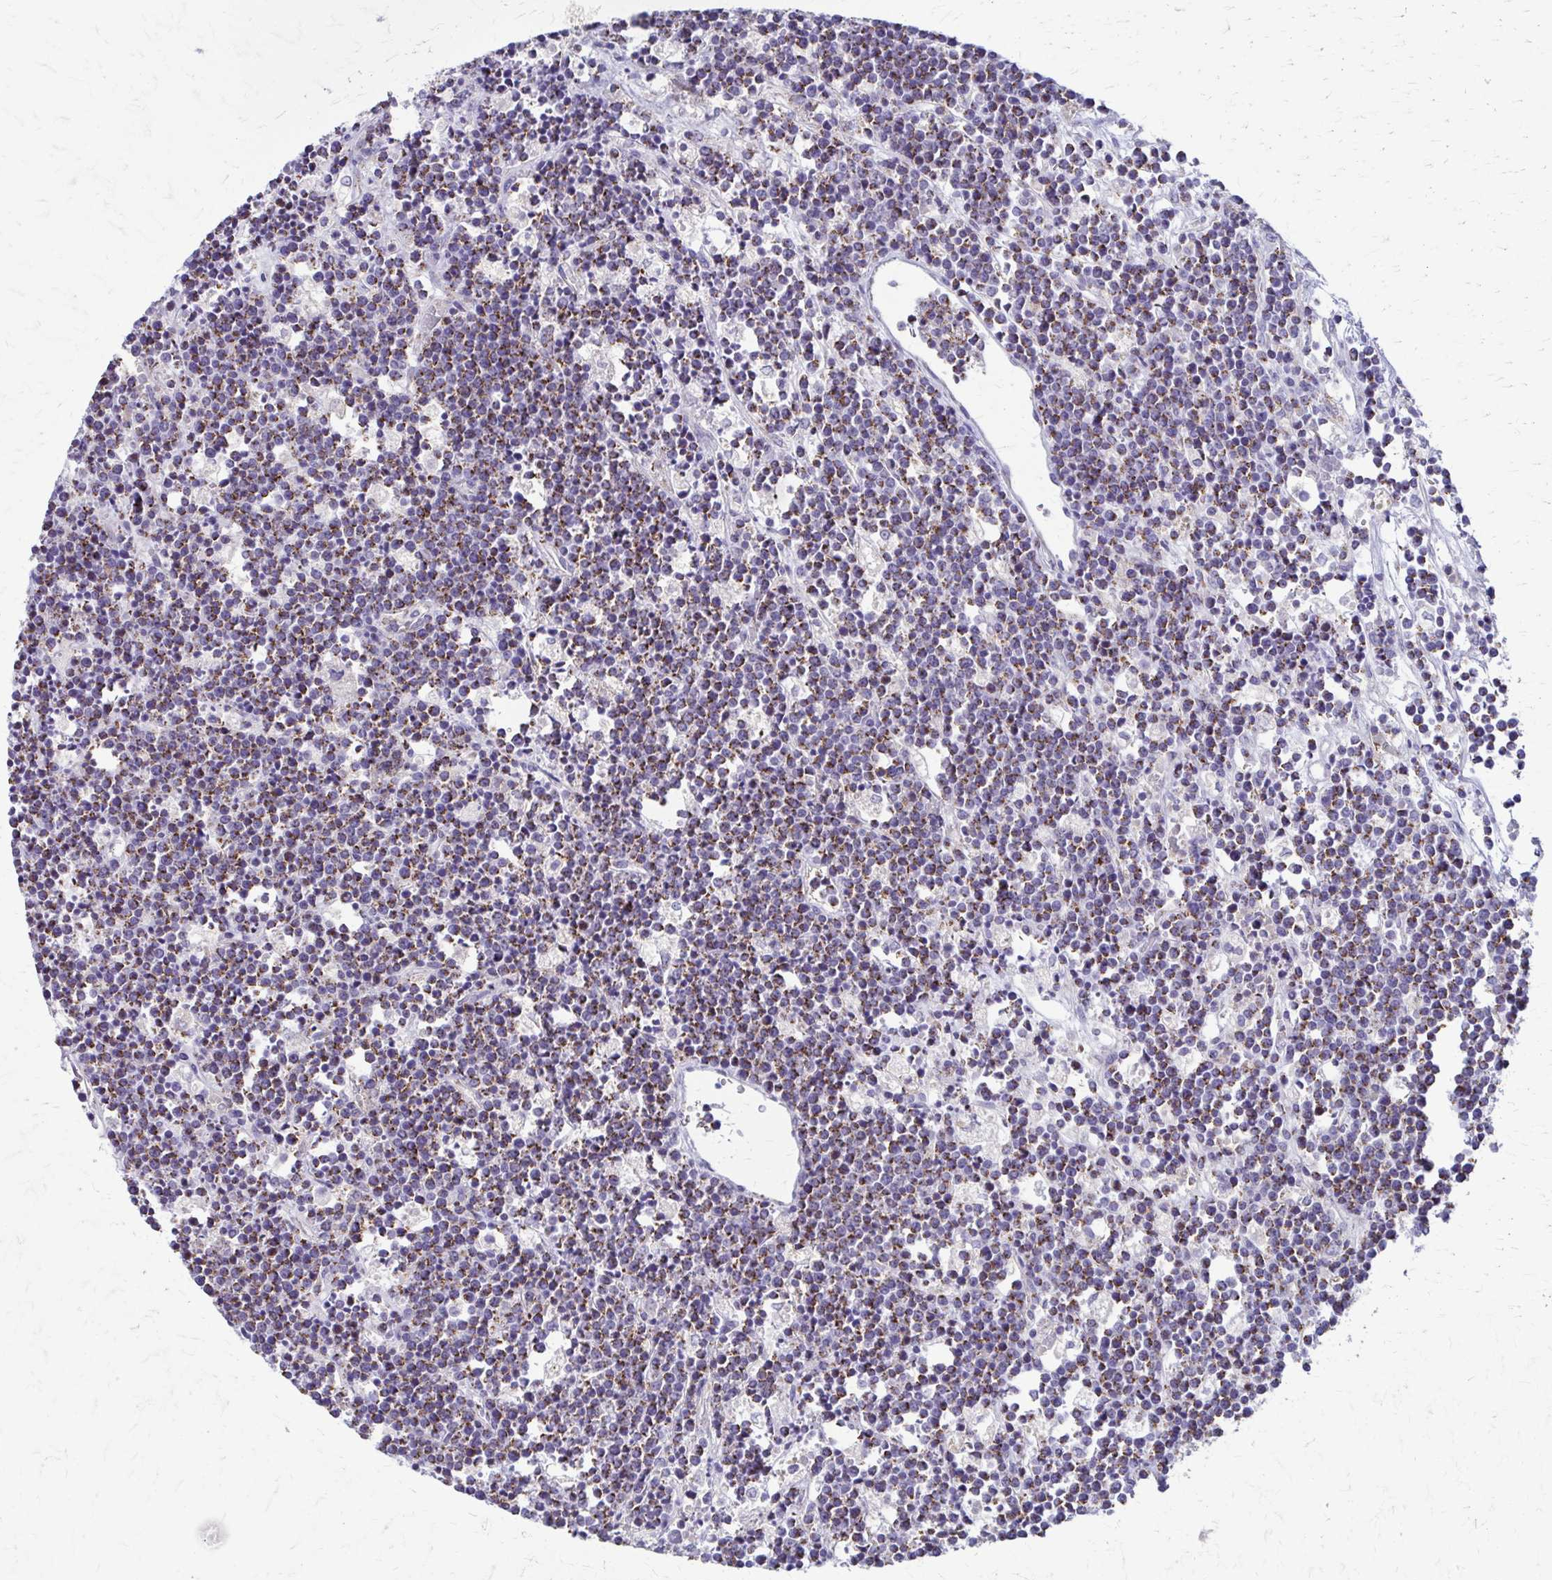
{"staining": {"intensity": "moderate", "quantity": ">75%", "location": "cytoplasmic/membranous"}, "tissue": "lymphoma", "cell_type": "Tumor cells", "image_type": "cancer", "snomed": [{"axis": "morphology", "description": "Malignant lymphoma, non-Hodgkin's type, High grade"}, {"axis": "topography", "description": "Ovary"}], "caption": "High-grade malignant lymphoma, non-Hodgkin's type stained for a protein (brown) shows moderate cytoplasmic/membranous positive positivity in about >75% of tumor cells.", "gene": "SAMD13", "patient": {"sex": "female", "age": 56}}